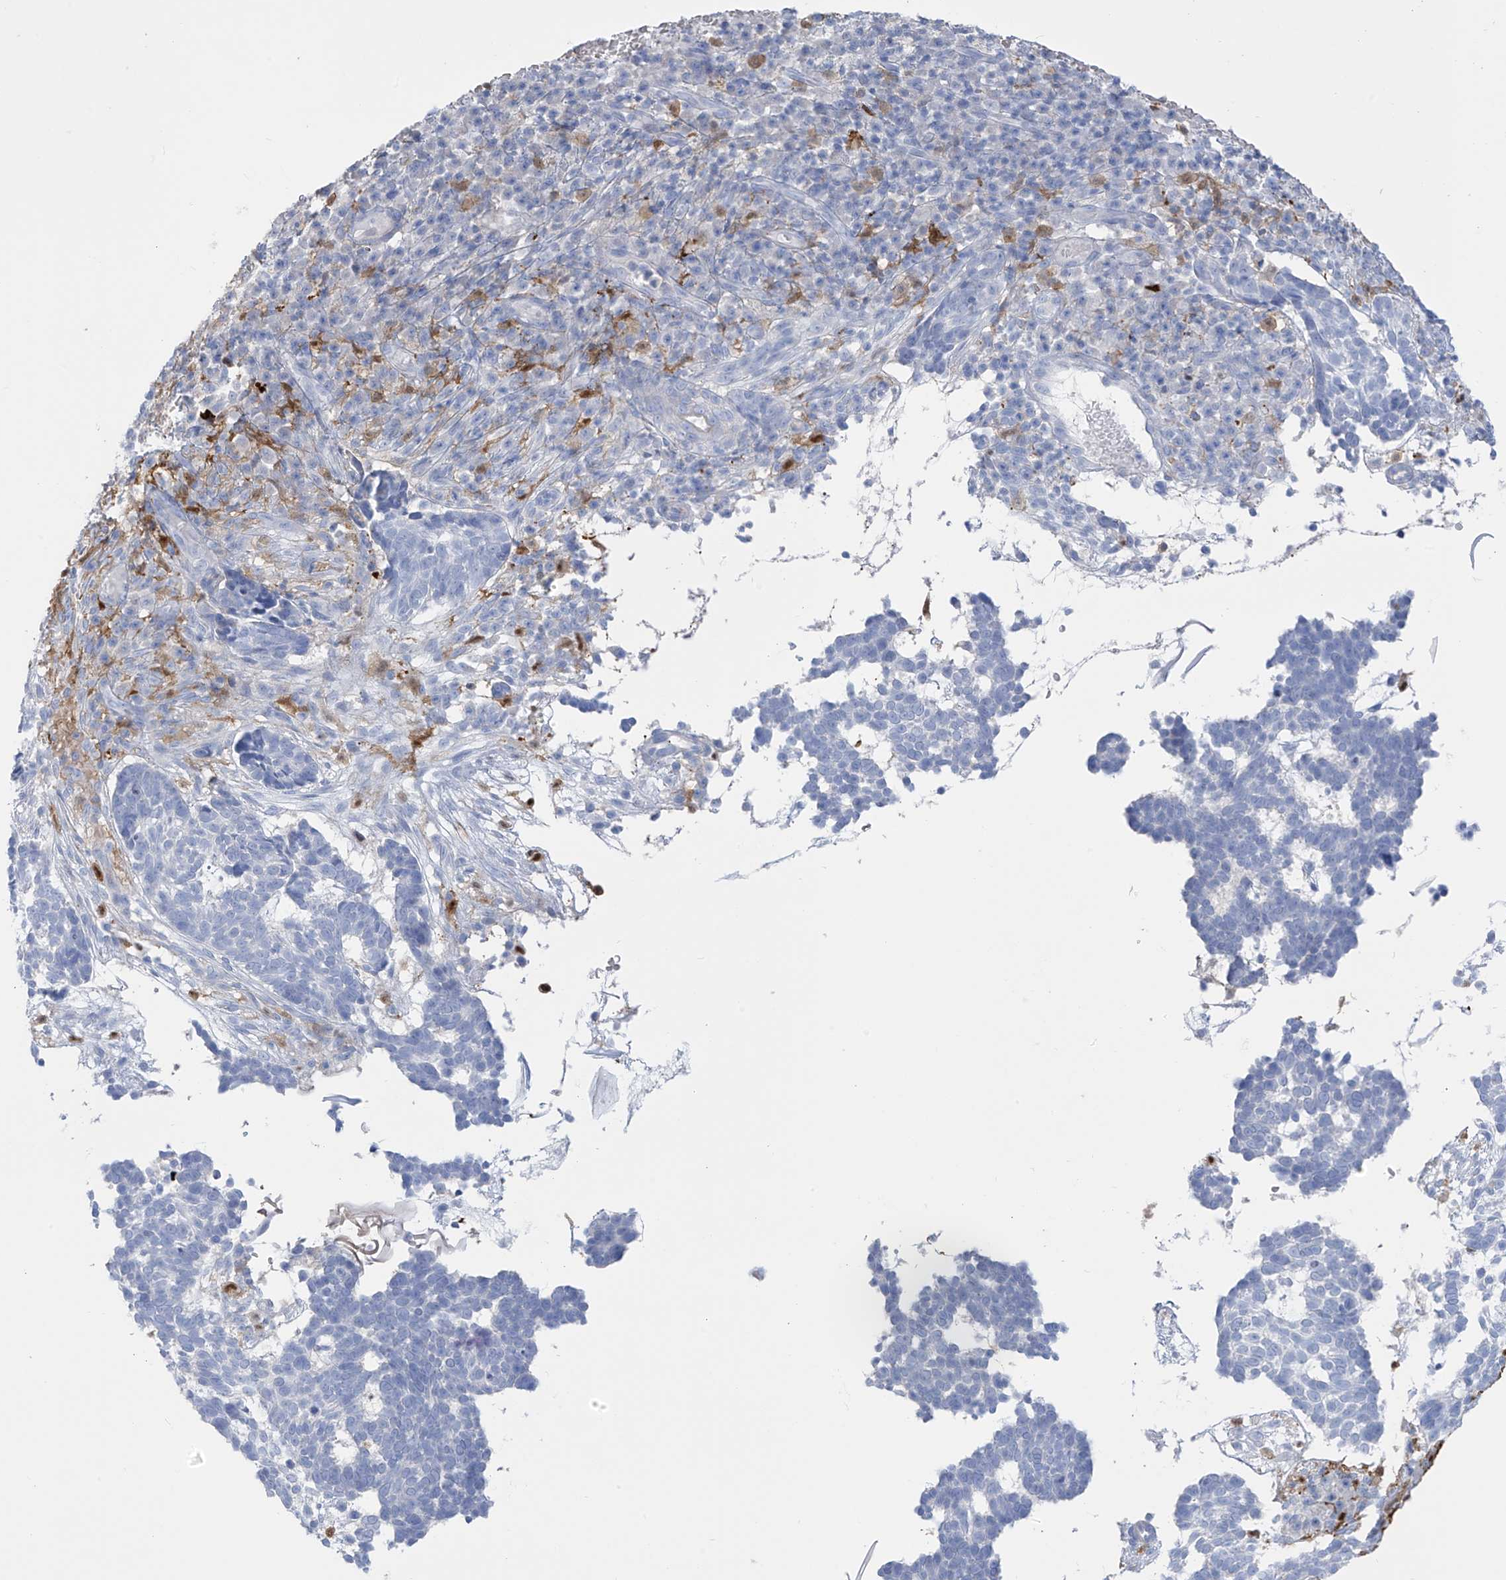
{"staining": {"intensity": "negative", "quantity": "none", "location": "none"}, "tissue": "skin cancer", "cell_type": "Tumor cells", "image_type": "cancer", "snomed": [{"axis": "morphology", "description": "Basal cell carcinoma"}, {"axis": "topography", "description": "Skin"}], "caption": "Tumor cells are negative for brown protein staining in skin cancer (basal cell carcinoma).", "gene": "TRMT2B", "patient": {"sex": "male", "age": 85}}